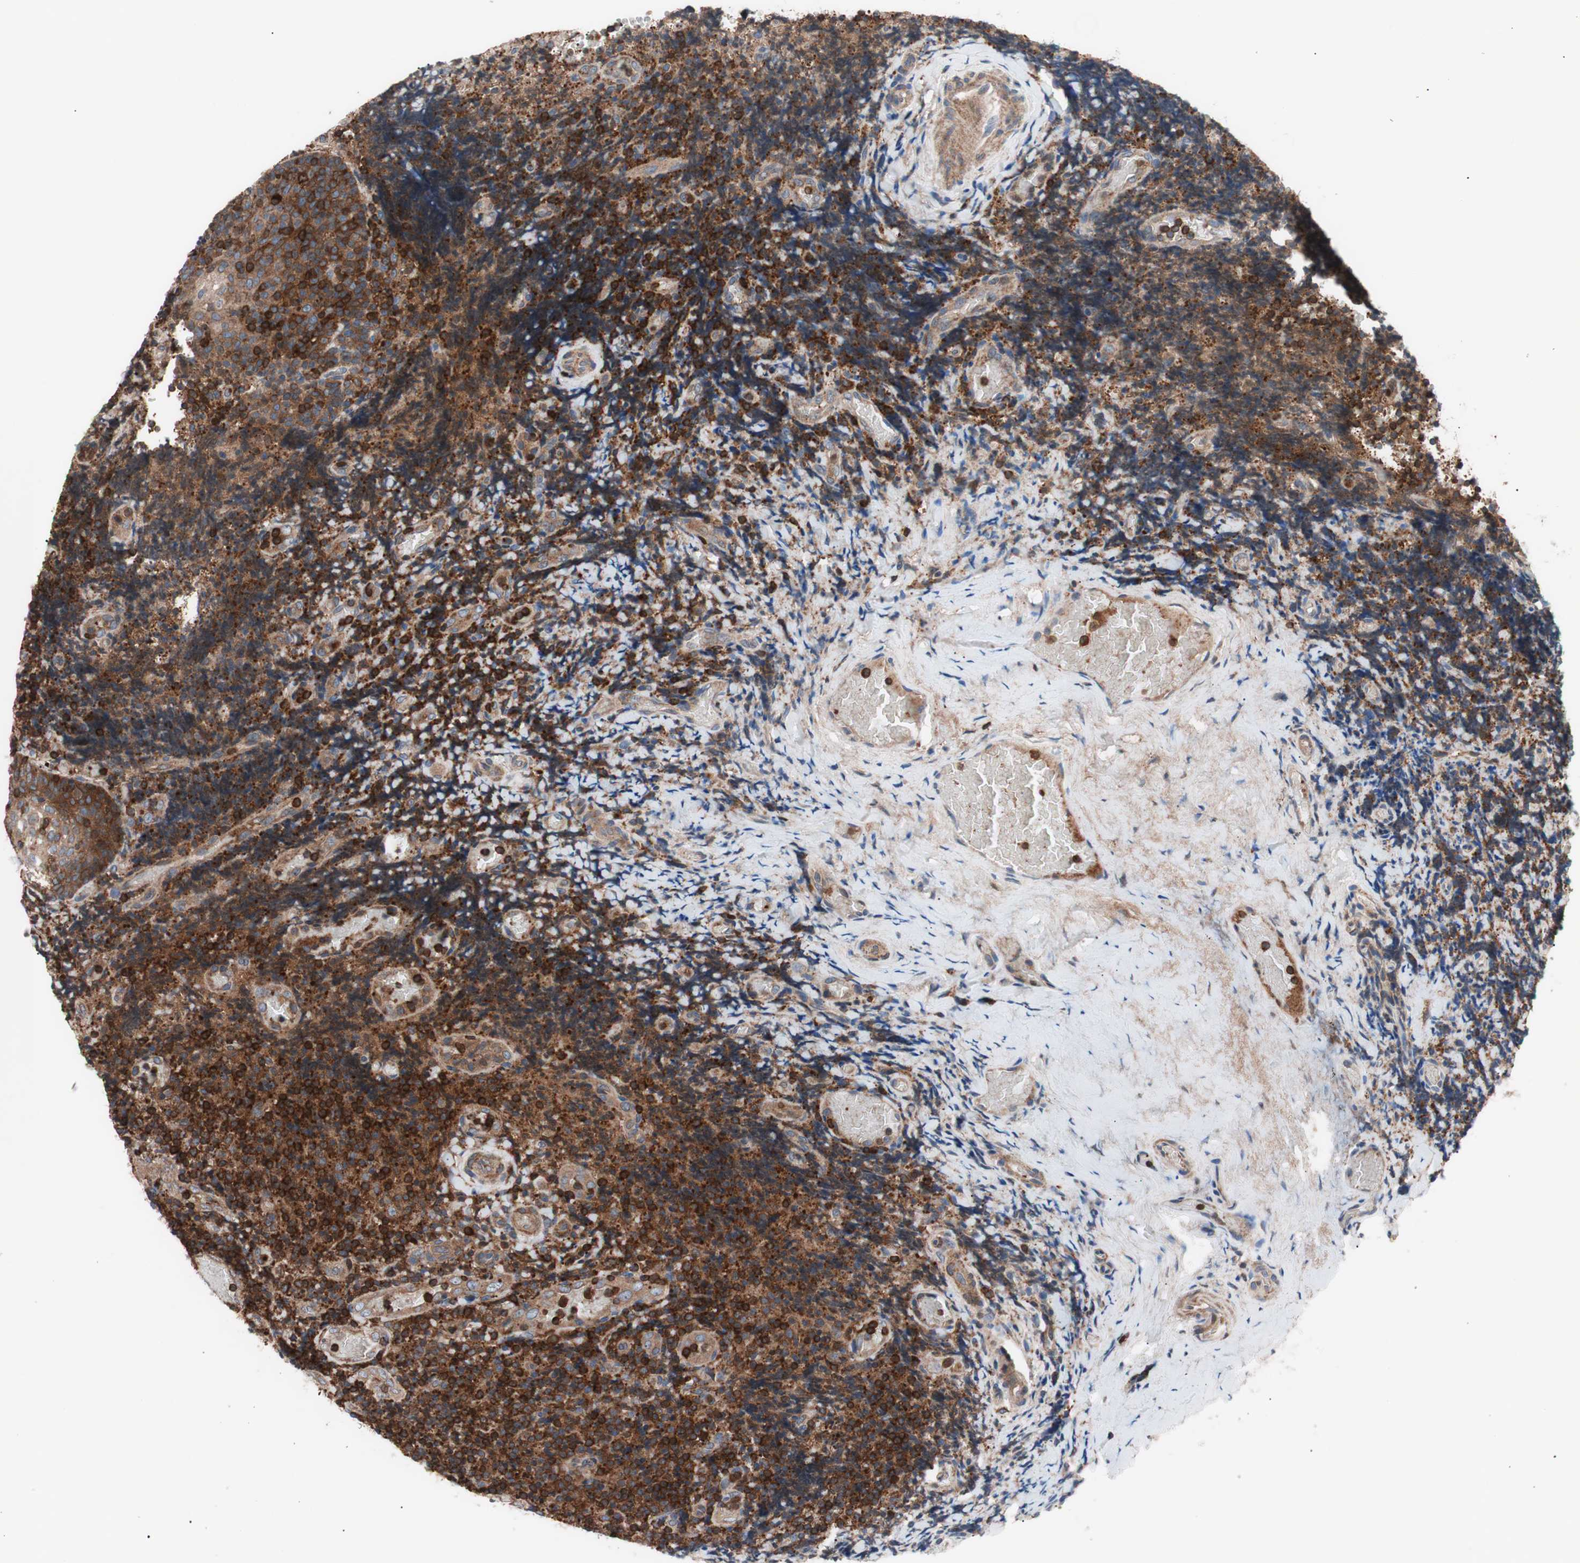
{"staining": {"intensity": "strong", "quantity": ">75%", "location": "cytoplasmic/membranous"}, "tissue": "lymphoma", "cell_type": "Tumor cells", "image_type": "cancer", "snomed": [{"axis": "morphology", "description": "Malignant lymphoma, non-Hodgkin's type, High grade"}, {"axis": "topography", "description": "Tonsil"}], "caption": "Tumor cells demonstrate high levels of strong cytoplasmic/membranous positivity in approximately >75% of cells in lymphoma. The protein is shown in brown color, while the nuclei are stained blue.", "gene": "PIK3R1", "patient": {"sex": "female", "age": 36}}